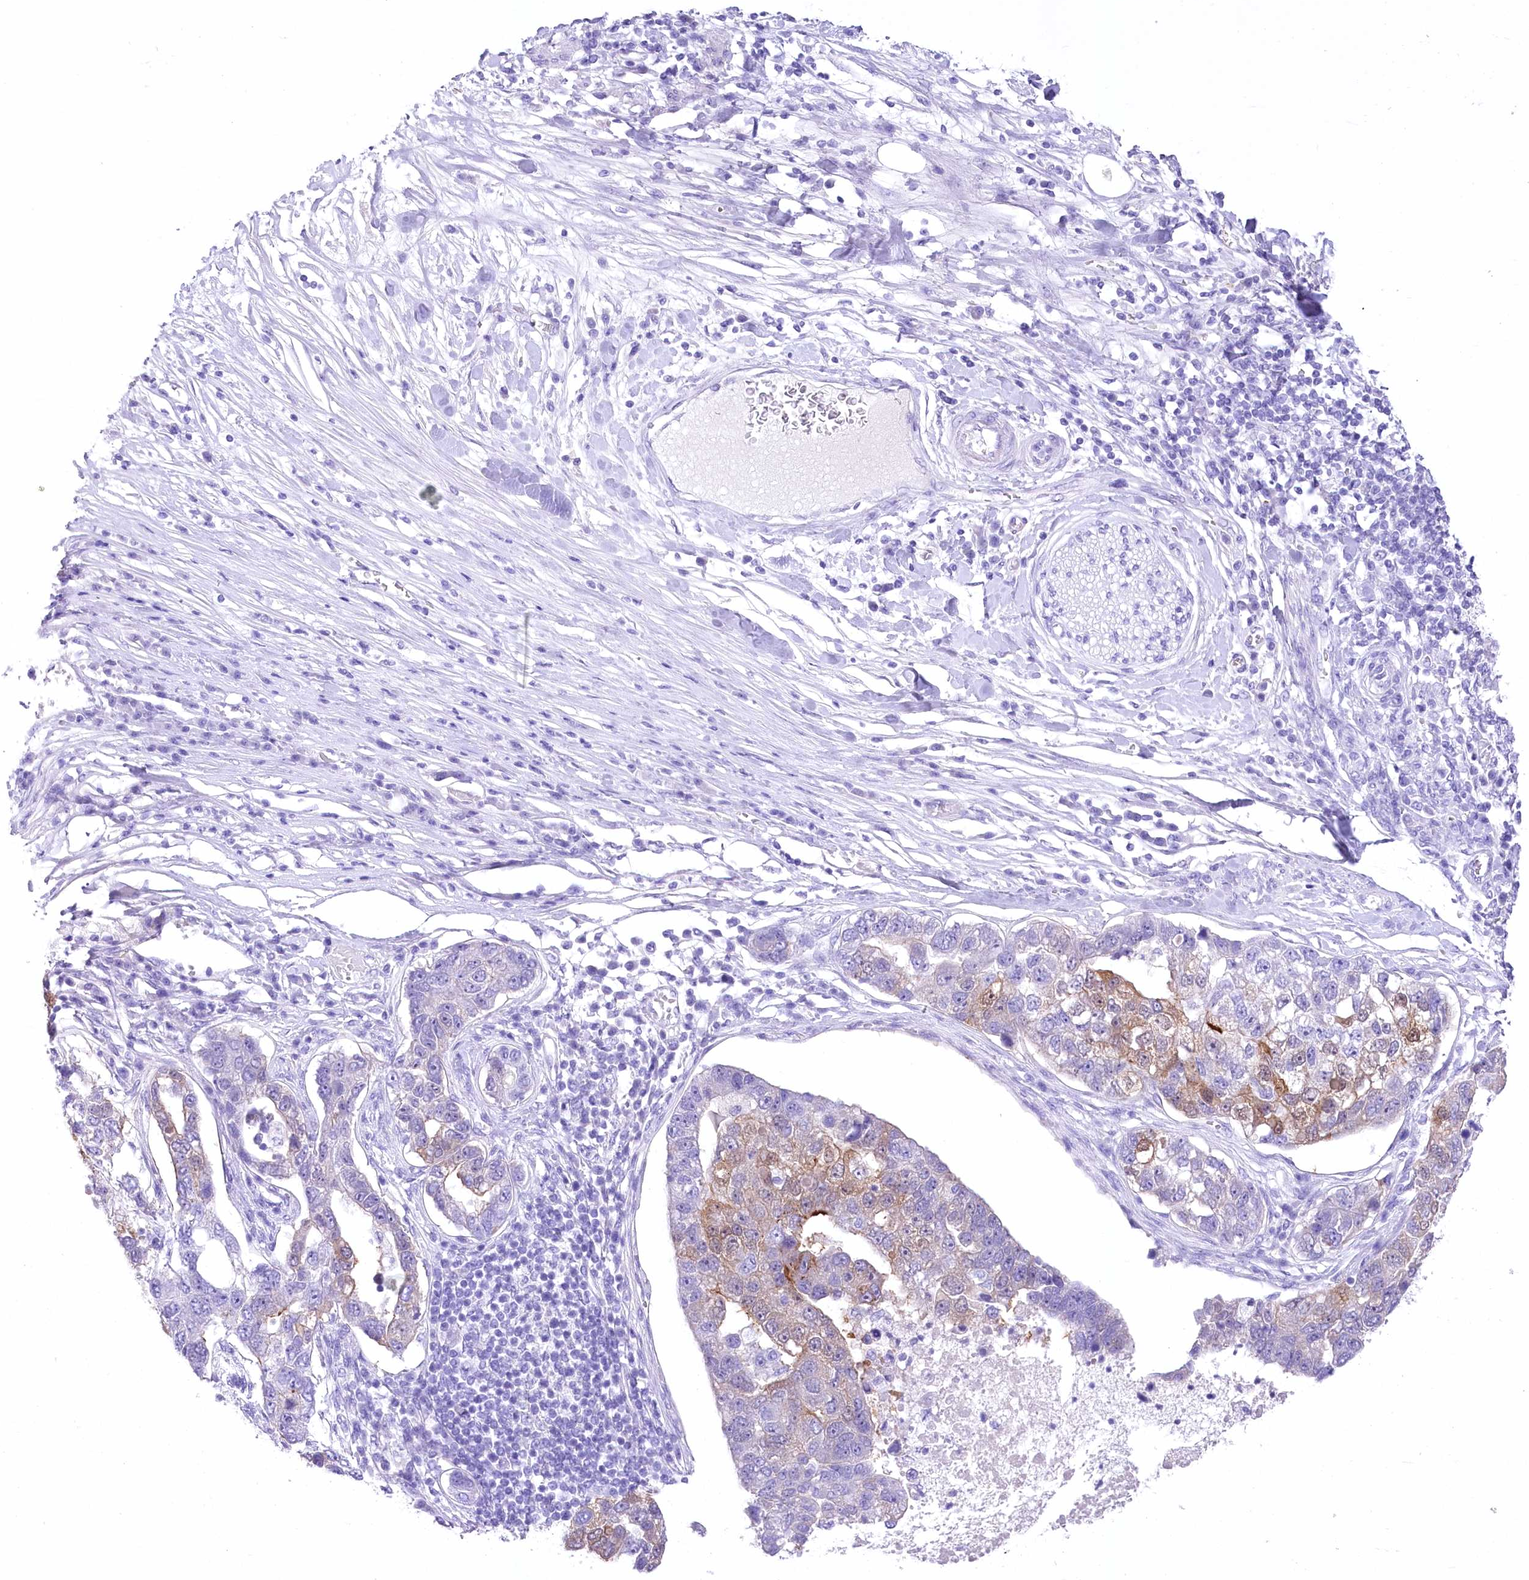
{"staining": {"intensity": "moderate", "quantity": "25%-75%", "location": "cytoplasmic/membranous,nuclear"}, "tissue": "pancreatic cancer", "cell_type": "Tumor cells", "image_type": "cancer", "snomed": [{"axis": "morphology", "description": "Adenocarcinoma, NOS"}, {"axis": "topography", "description": "Pancreas"}], "caption": "Immunohistochemistry image of human pancreatic cancer stained for a protein (brown), which demonstrates medium levels of moderate cytoplasmic/membranous and nuclear positivity in approximately 25%-75% of tumor cells.", "gene": "PBLD", "patient": {"sex": "female", "age": 61}}